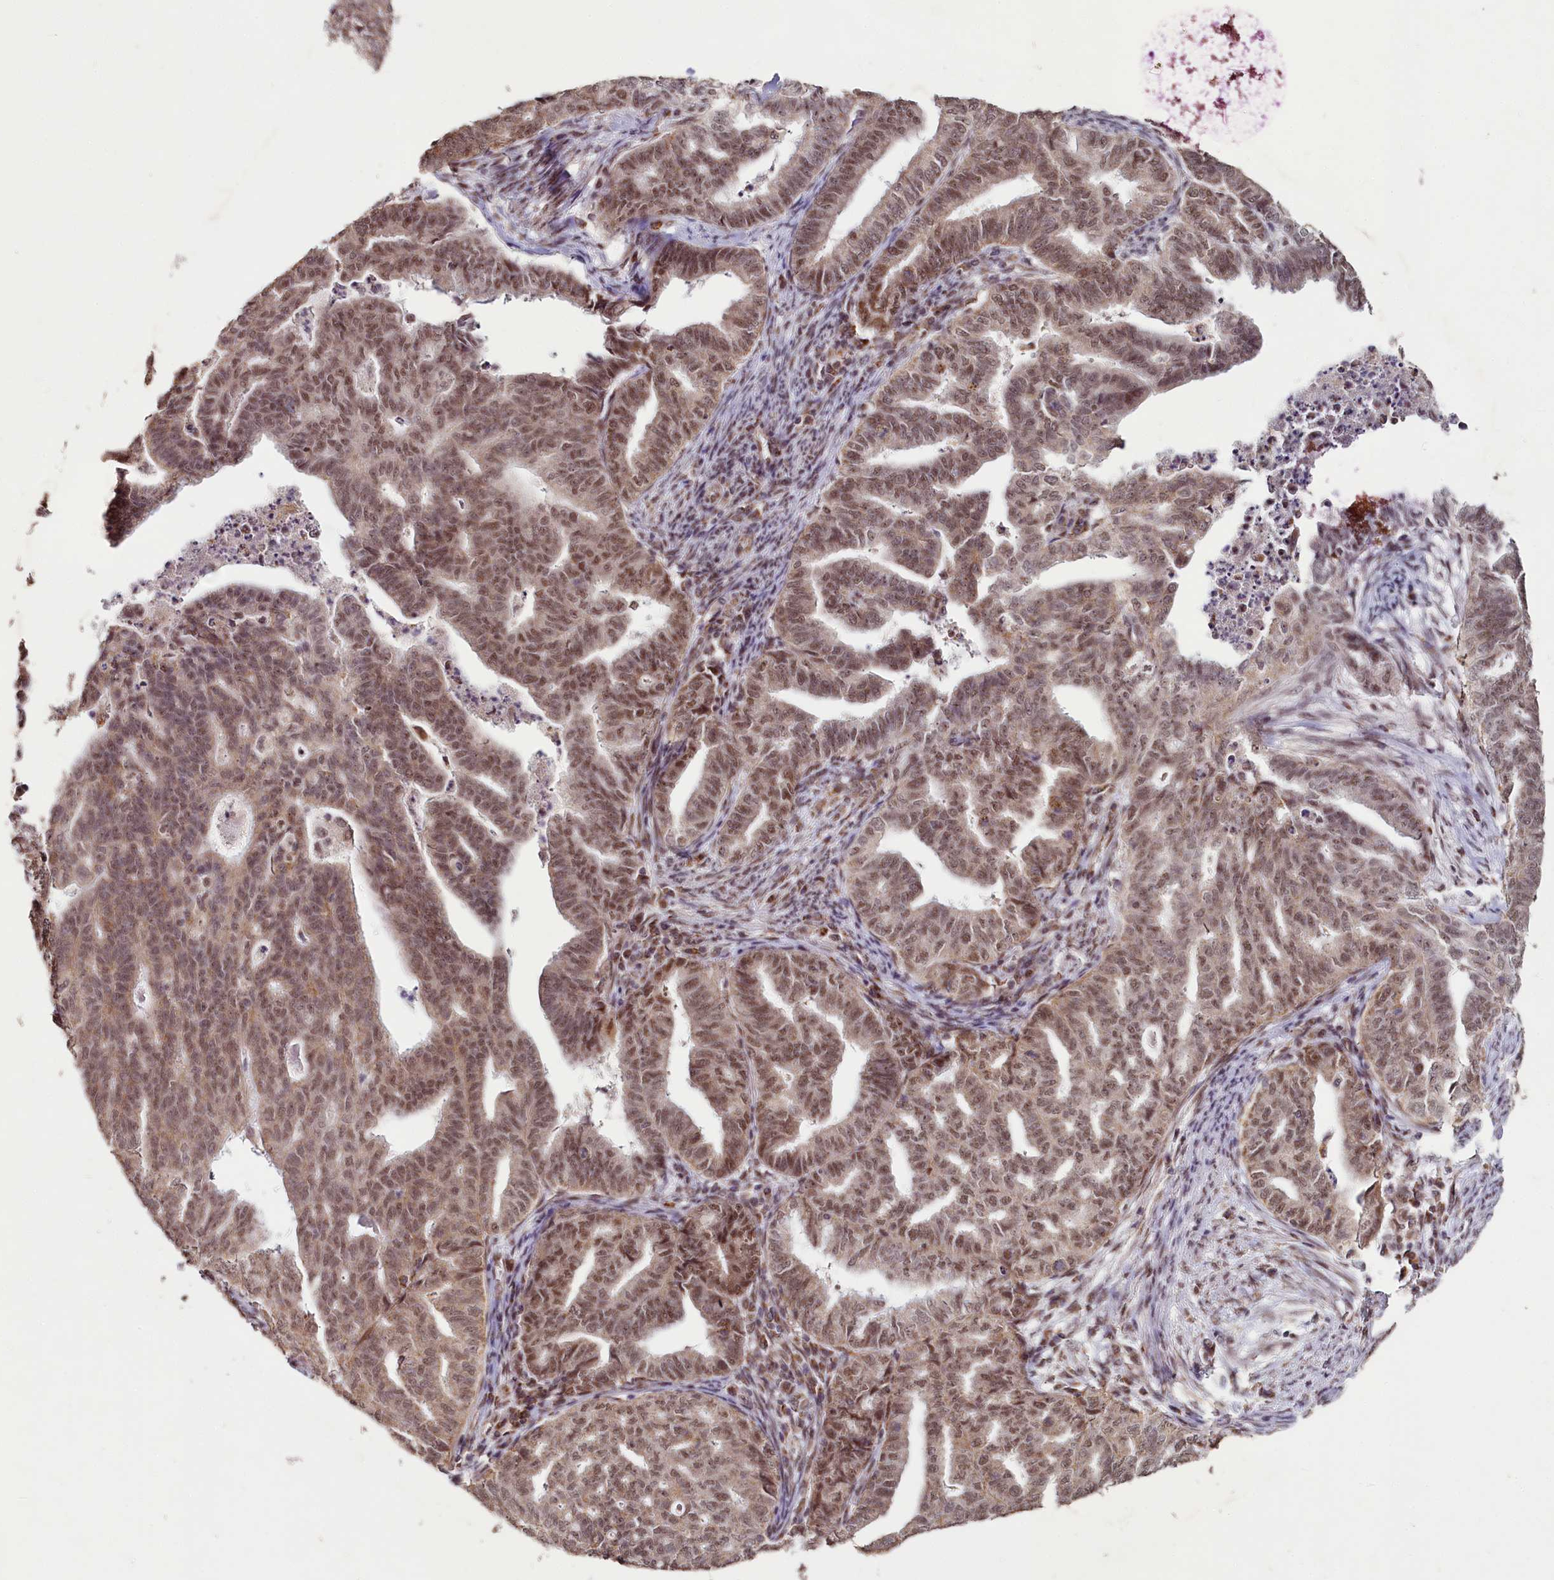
{"staining": {"intensity": "moderate", "quantity": "25%-75%", "location": "nuclear"}, "tissue": "endometrial cancer", "cell_type": "Tumor cells", "image_type": "cancer", "snomed": [{"axis": "morphology", "description": "Adenocarcinoma, NOS"}, {"axis": "topography", "description": "Endometrium"}], "caption": "This micrograph displays IHC staining of endometrial adenocarcinoma, with medium moderate nuclear positivity in approximately 25%-75% of tumor cells.", "gene": "PDE6D", "patient": {"sex": "female", "age": 79}}